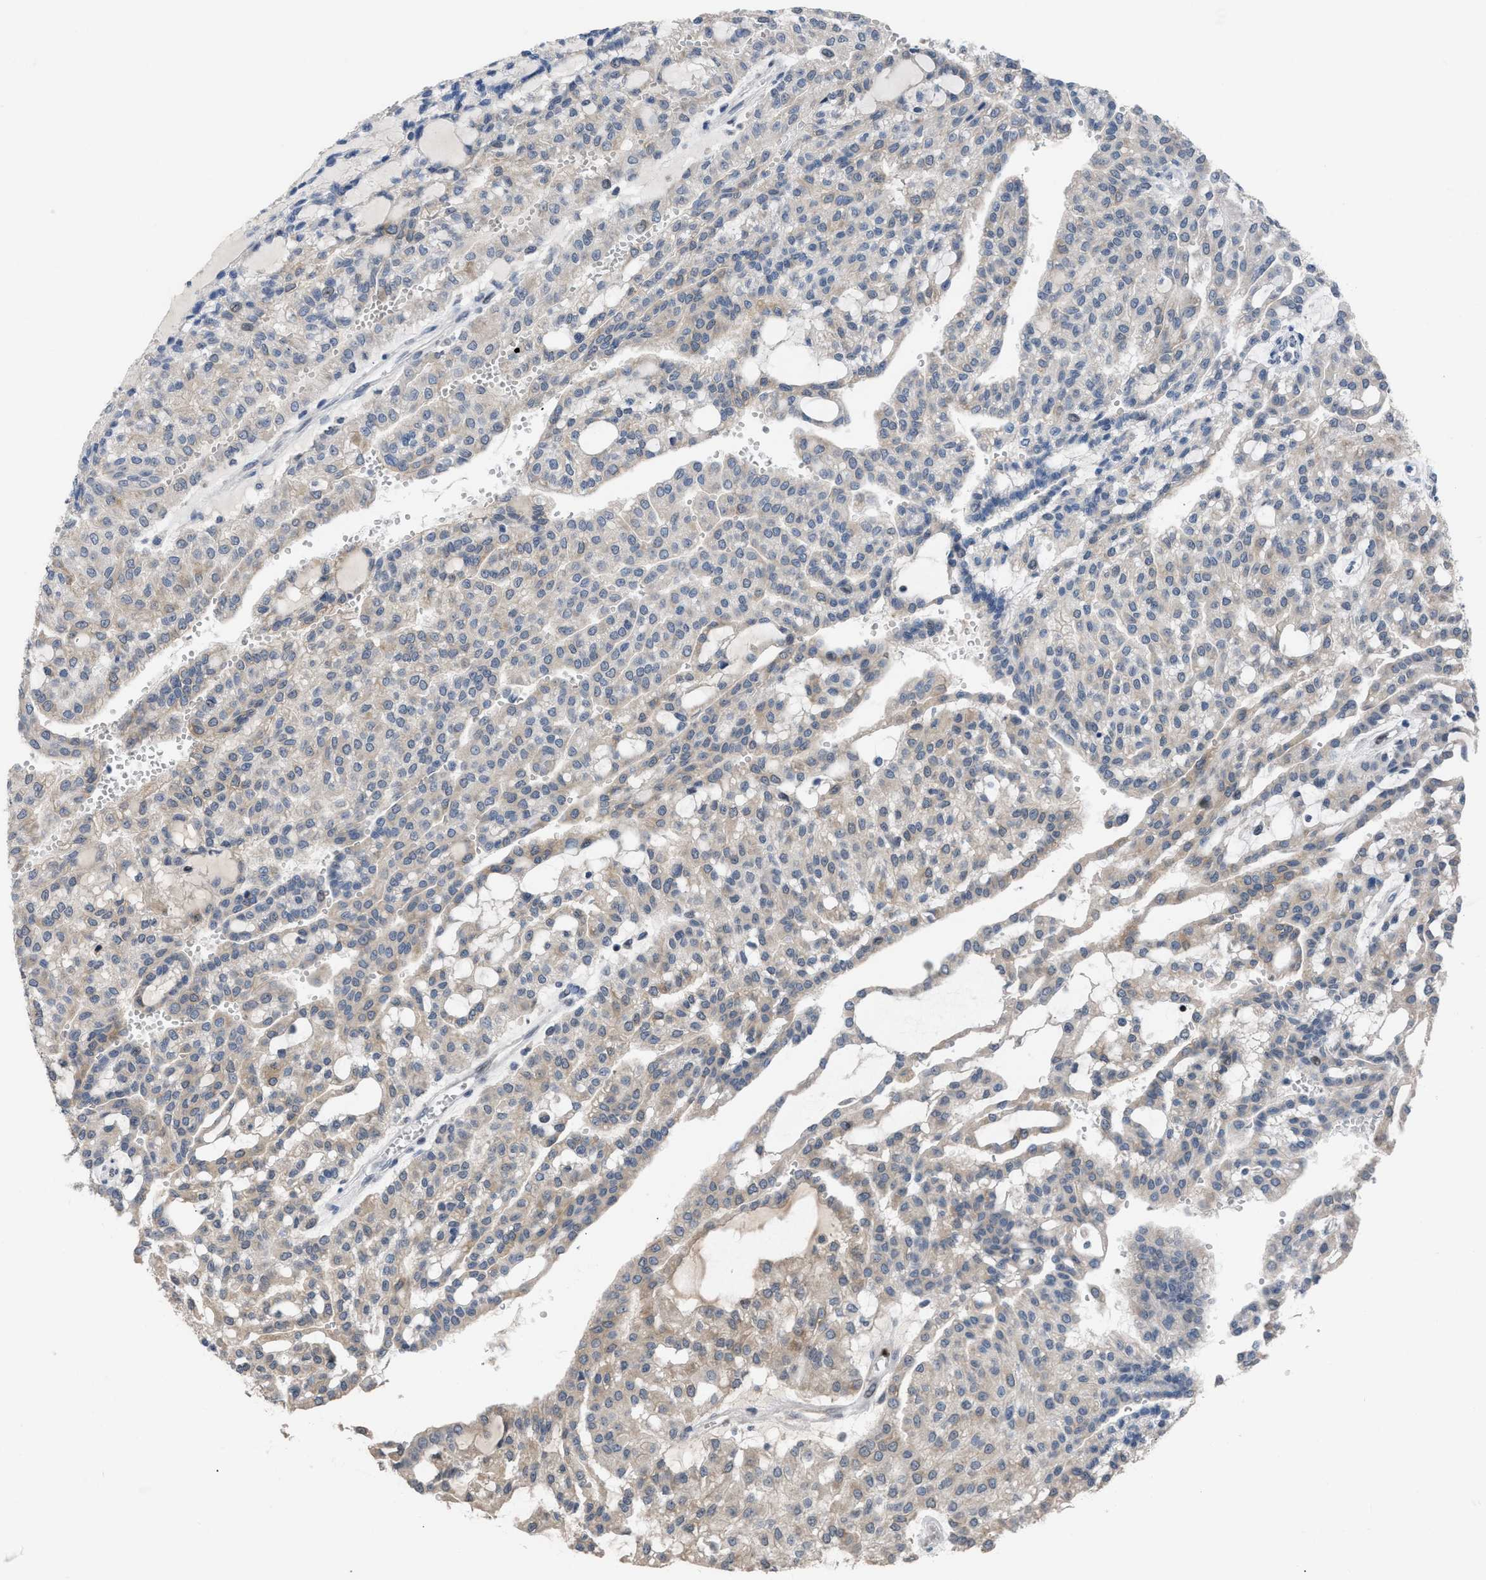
{"staining": {"intensity": "weak", "quantity": "25%-75%", "location": "cytoplasmic/membranous"}, "tissue": "renal cancer", "cell_type": "Tumor cells", "image_type": "cancer", "snomed": [{"axis": "morphology", "description": "Adenocarcinoma, NOS"}, {"axis": "topography", "description": "Kidney"}], "caption": "Protein expression analysis of human renal cancer (adenocarcinoma) reveals weak cytoplasmic/membranous staining in about 25%-75% of tumor cells.", "gene": "SETDB1", "patient": {"sex": "male", "age": 63}}